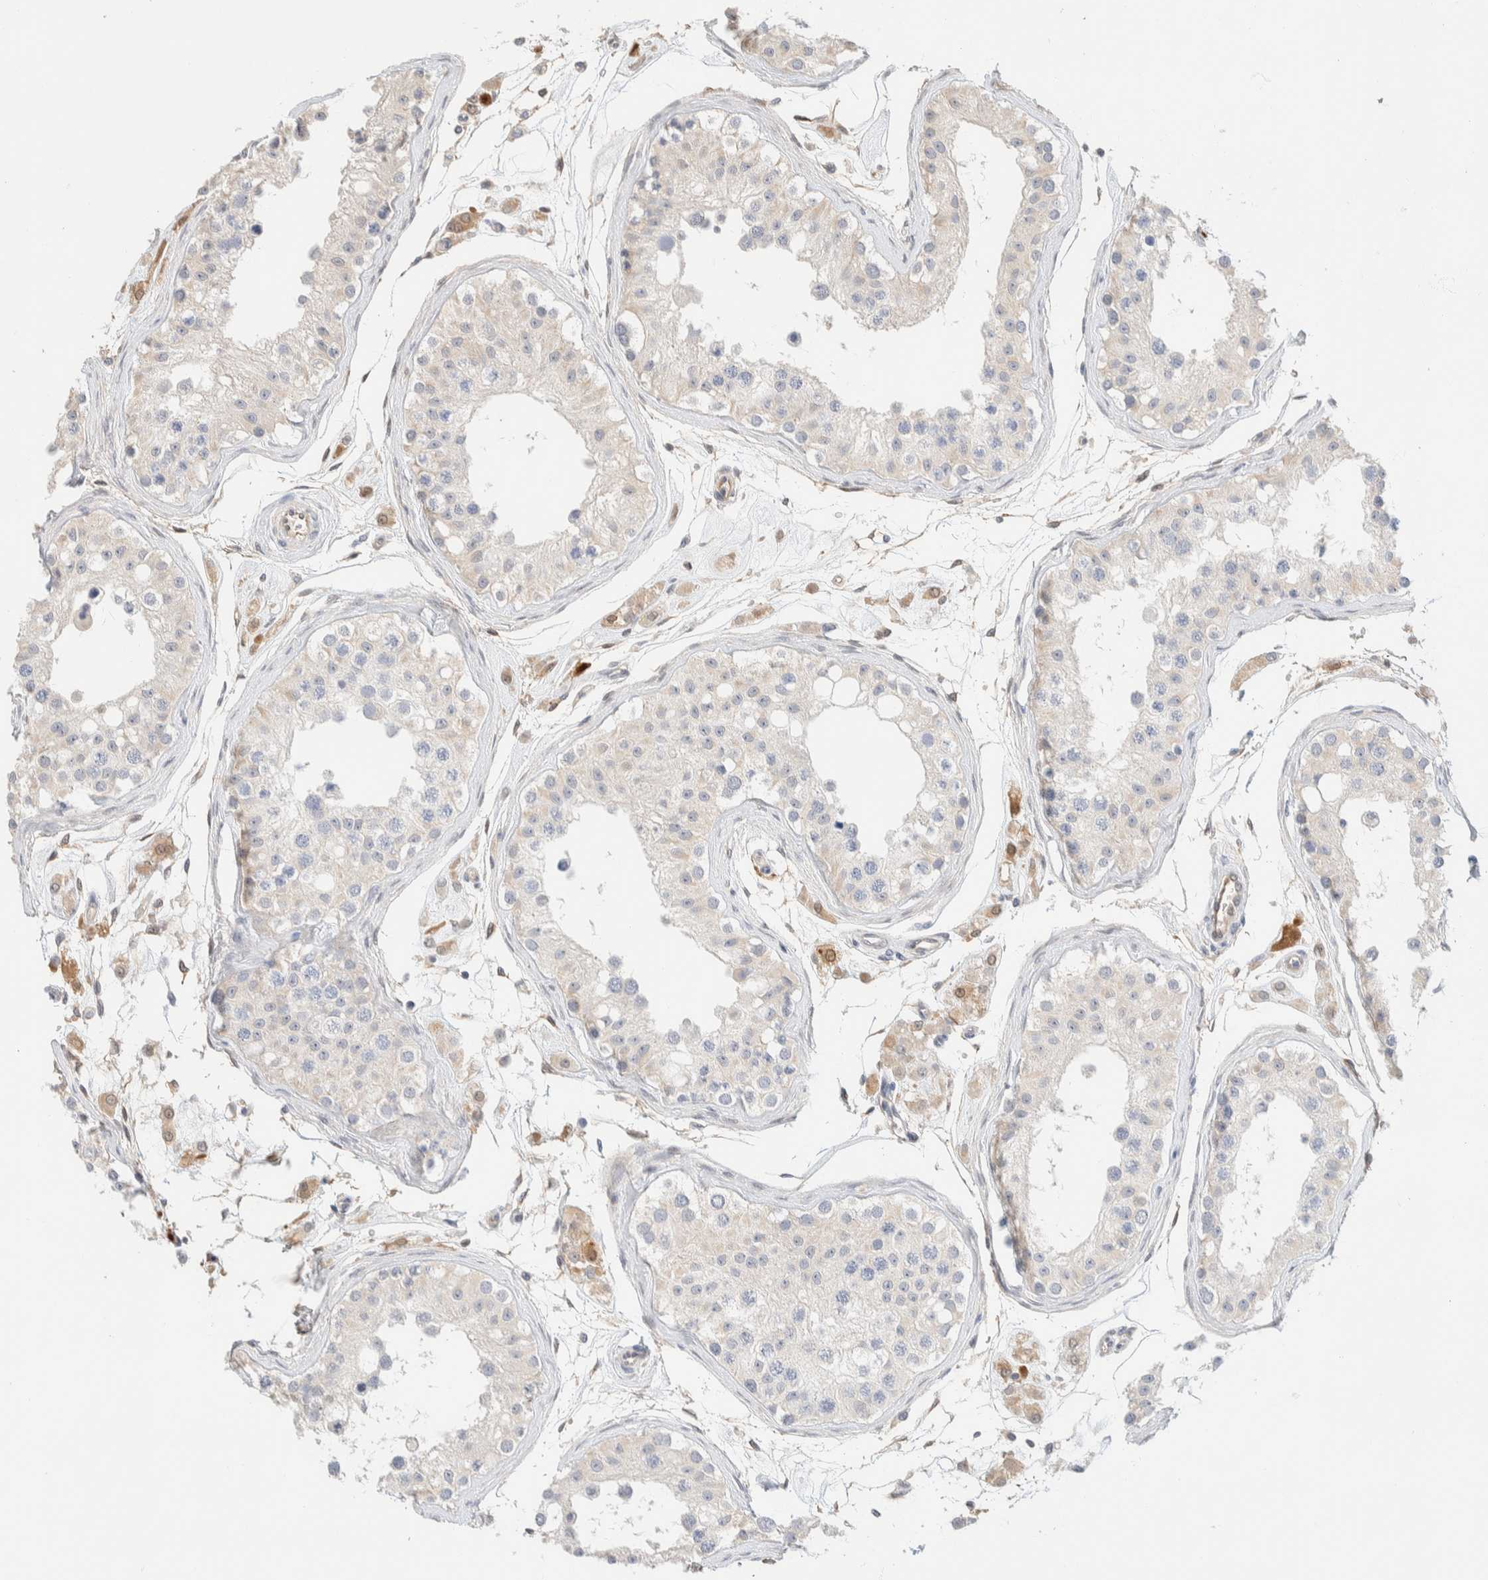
{"staining": {"intensity": "negative", "quantity": "none", "location": "none"}, "tissue": "testis", "cell_type": "Cells in seminiferous ducts", "image_type": "normal", "snomed": [{"axis": "morphology", "description": "Normal tissue, NOS"}, {"axis": "morphology", "description": "Adenocarcinoma, metastatic, NOS"}, {"axis": "topography", "description": "Testis"}], "caption": "A high-resolution micrograph shows immunohistochemistry (IHC) staining of benign testis, which displays no significant expression in cells in seminiferous ducts. Brightfield microscopy of IHC stained with DAB (brown) and hematoxylin (blue), captured at high magnification.", "gene": "SETD4", "patient": {"sex": "male", "age": 26}}